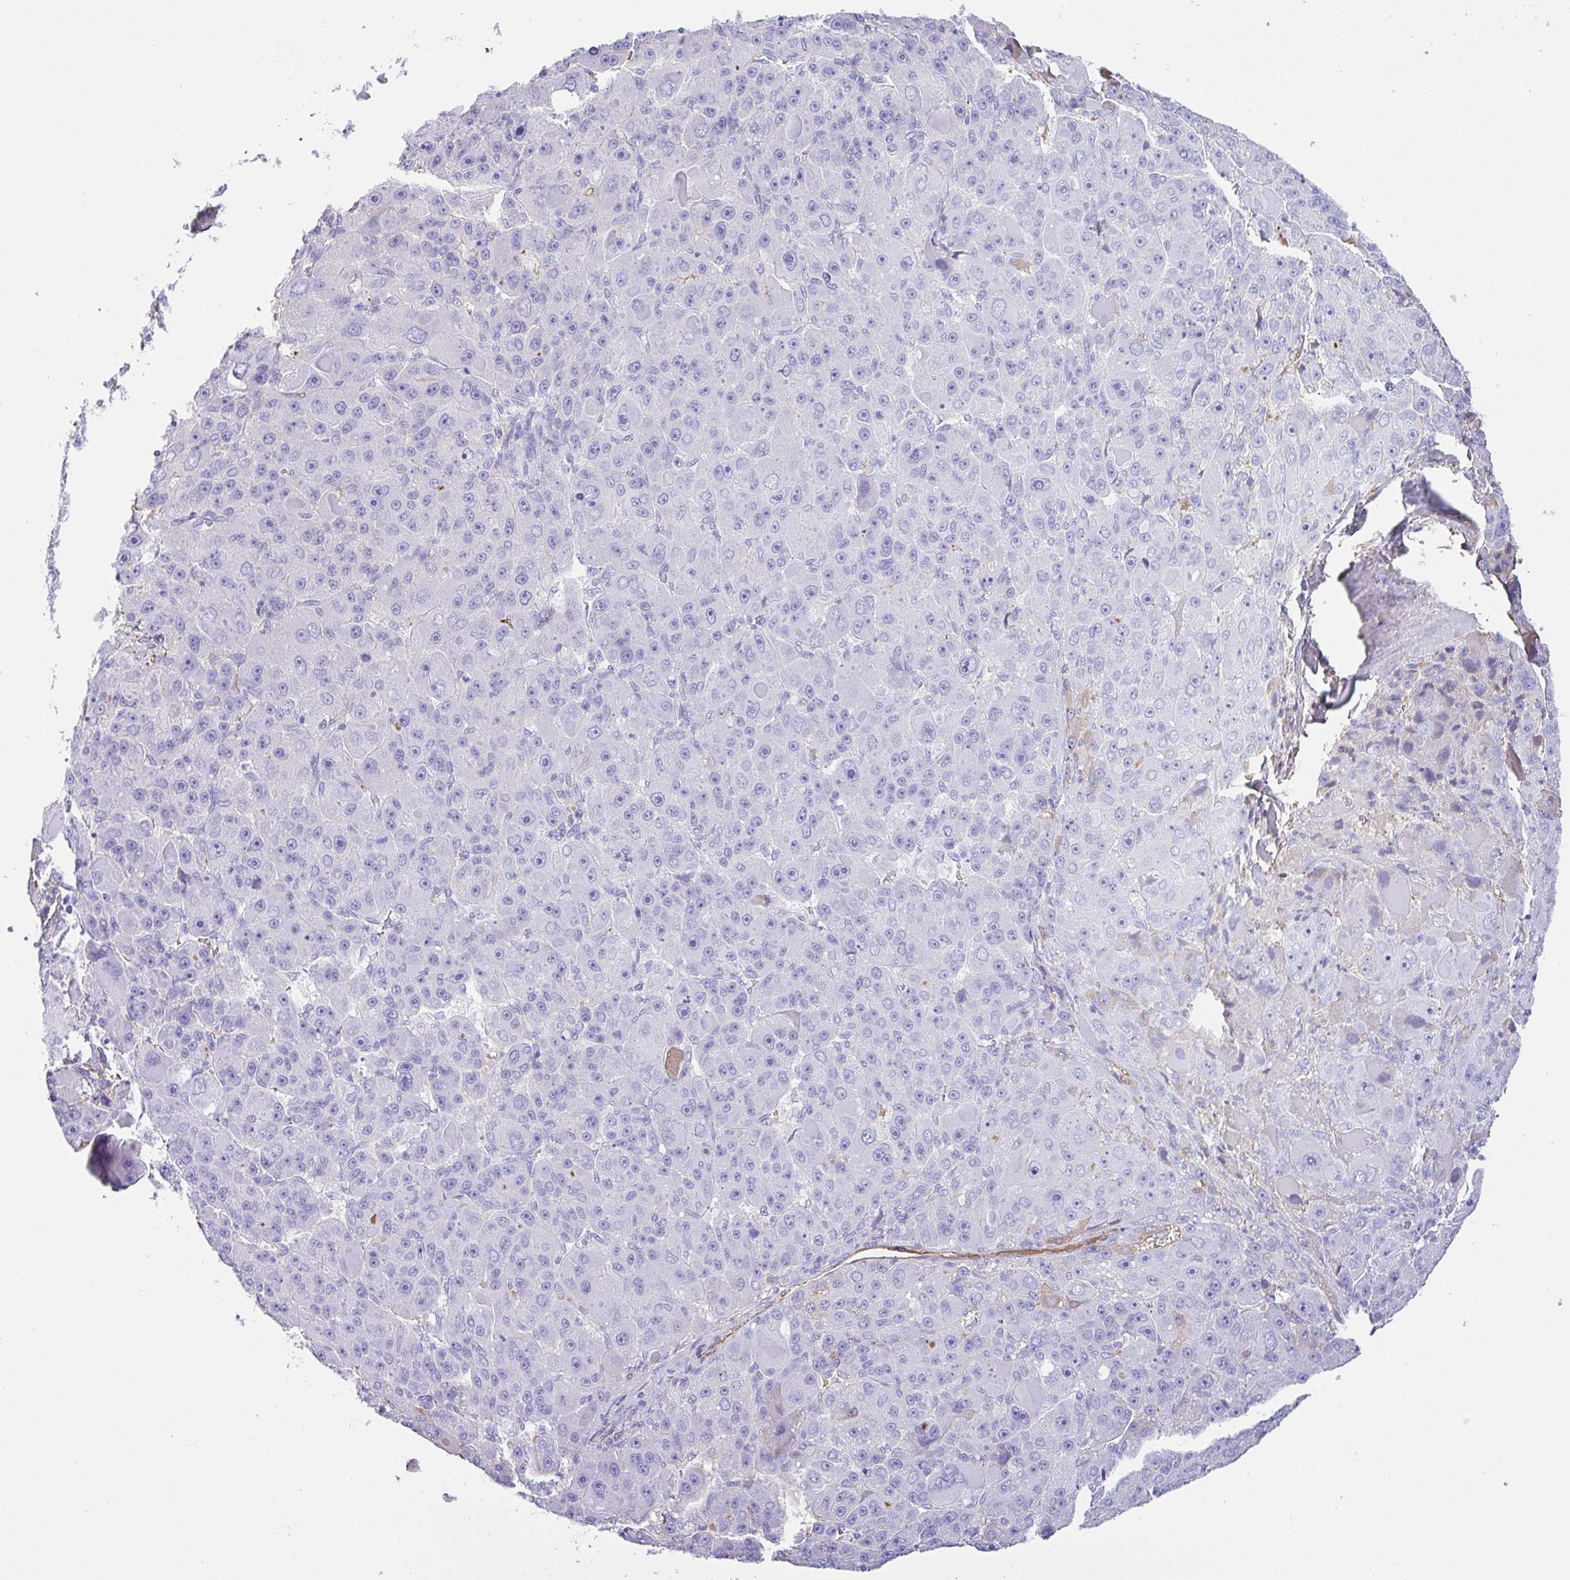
{"staining": {"intensity": "negative", "quantity": "none", "location": "none"}, "tissue": "liver cancer", "cell_type": "Tumor cells", "image_type": "cancer", "snomed": [{"axis": "morphology", "description": "Carcinoma, Hepatocellular, NOS"}, {"axis": "topography", "description": "Liver"}], "caption": "DAB (3,3'-diaminobenzidine) immunohistochemical staining of liver hepatocellular carcinoma exhibits no significant expression in tumor cells.", "gene": "HOXC12", "patient": {"sex": "male", "age": 76}}